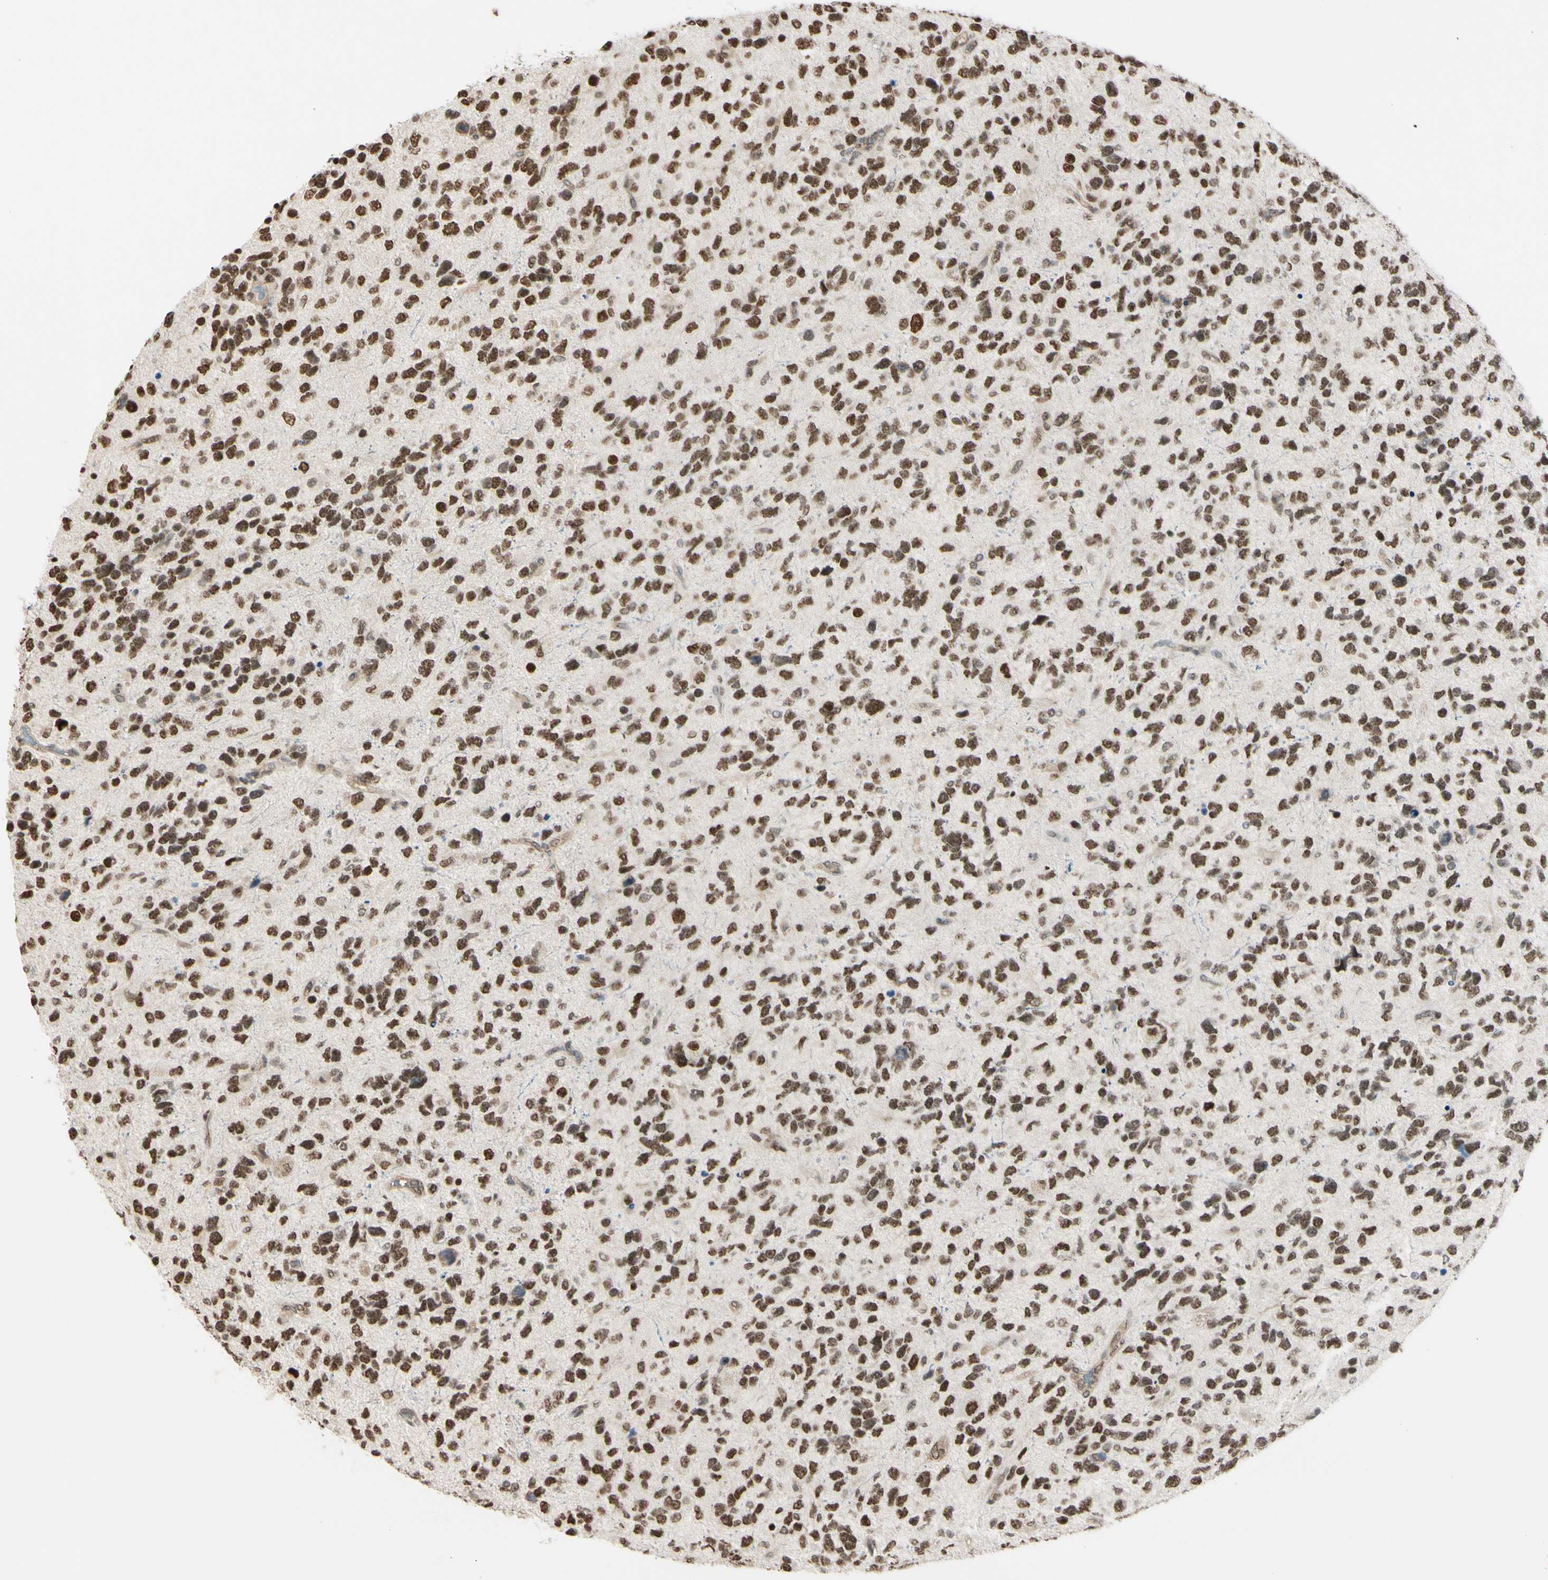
{"staining": {"intensity": "moderate", "quantity": ">75%", "location": "nuclear"}, "tissue": "glioma", "cell_type": "Tumor cells", "image_type": "cancer", "snomed": [{"axis": "morphology", "description": "Glioma, malignant, High grade"}, {"axis": "topography", "description": "Brain"}], "caption": "Protein expression analysis of malignant glioma (high-grade) displays moderate nuclear expression in approximately >75% of tumor cells.", "gene": "SUFU", "patient": {"sex": "female", "age": 58}}